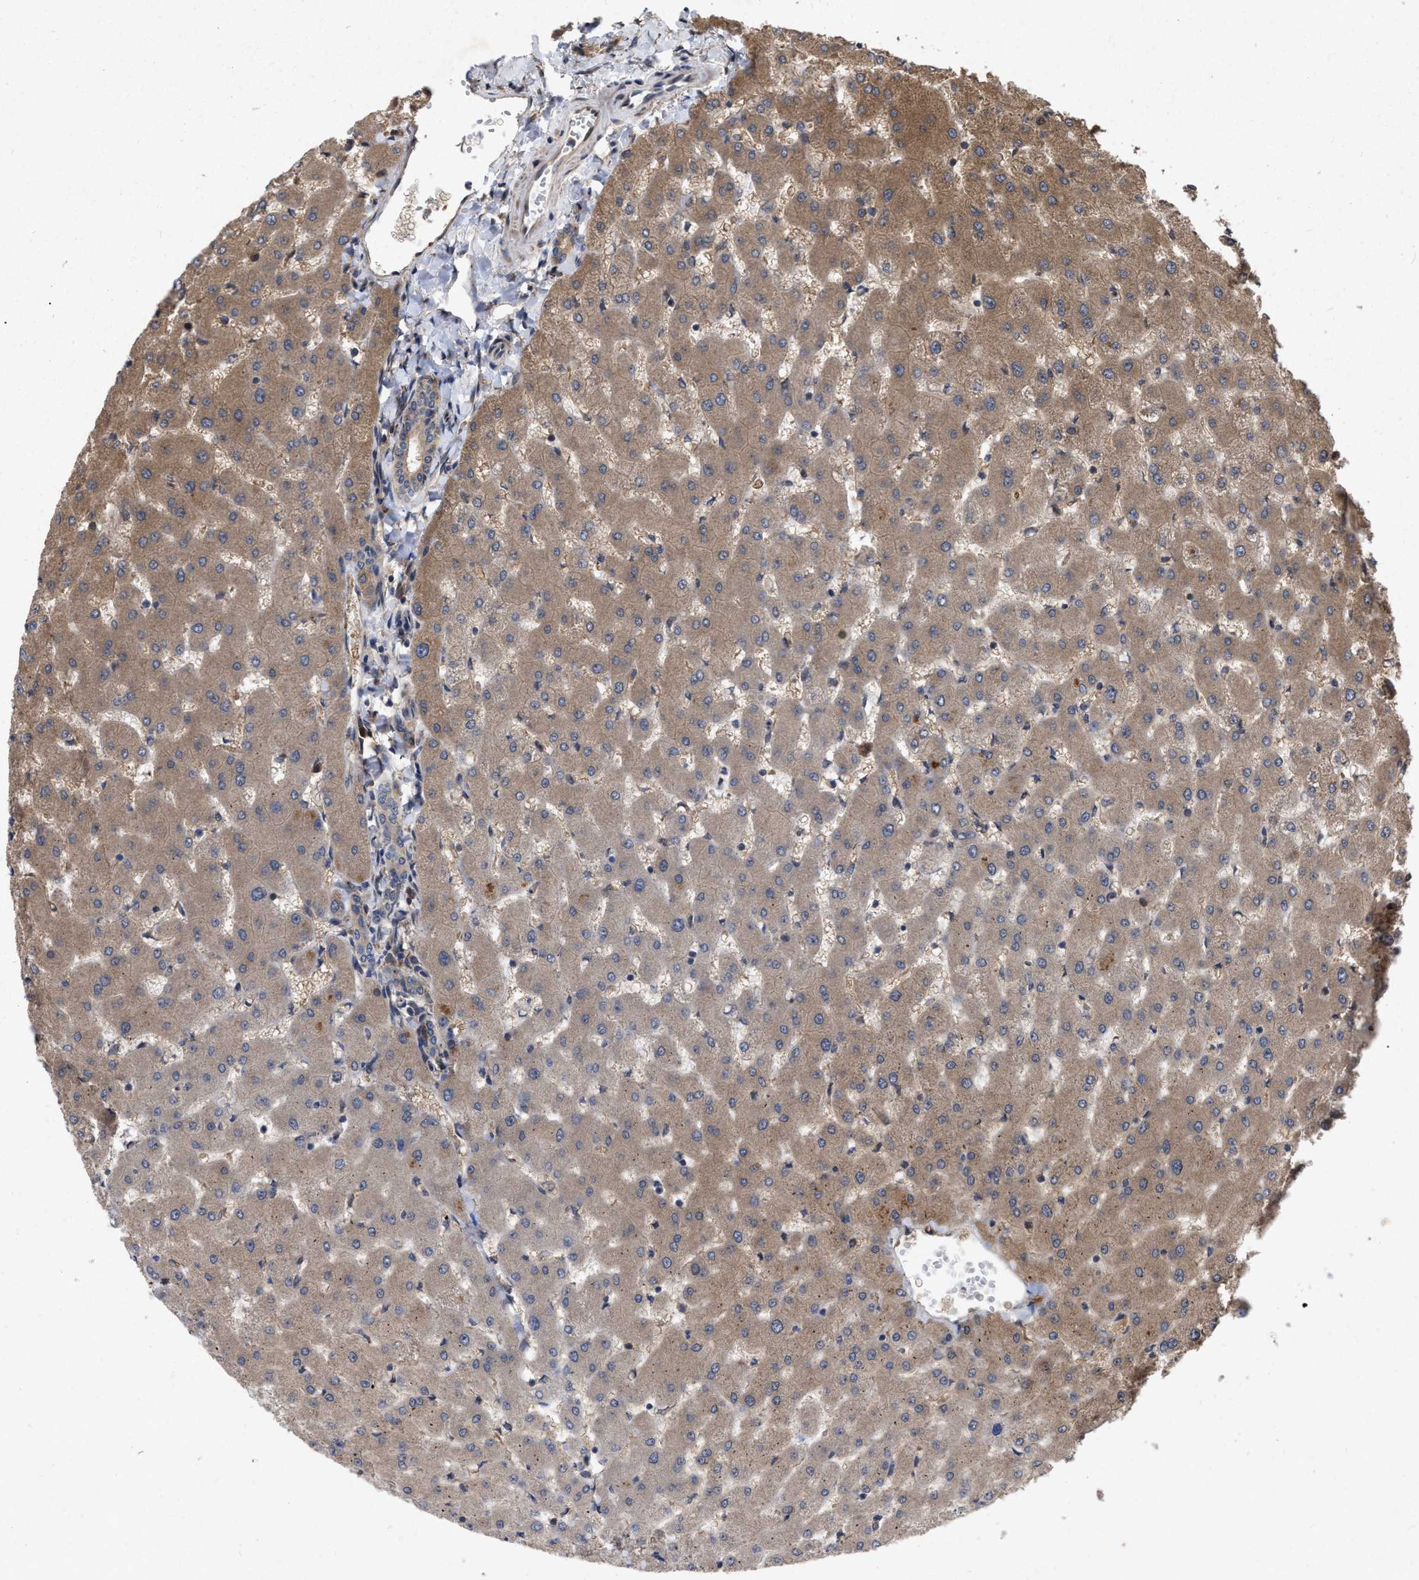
{"staining": {"intensity": "weak", "quantity": ">75%", "location": "cytoplasmic/membranous"}, "tissue": "liver", "cell_type": "Cholangiocytes", "image_type": "normal", "snomed": [{"axis": "morphology", "description": "Normal tissue, NOS"}, {"axis": "topography", "description": "Liver"}], "caption": "The photomicrograph exhibits immunohistochemical staining of benign liver. There is weak cytoplasmic/membranous expression is present in approximately >75% of cholangiocytes.", "gene": "CDKN2C", "patient": {"sex": "female", "age": 63}}